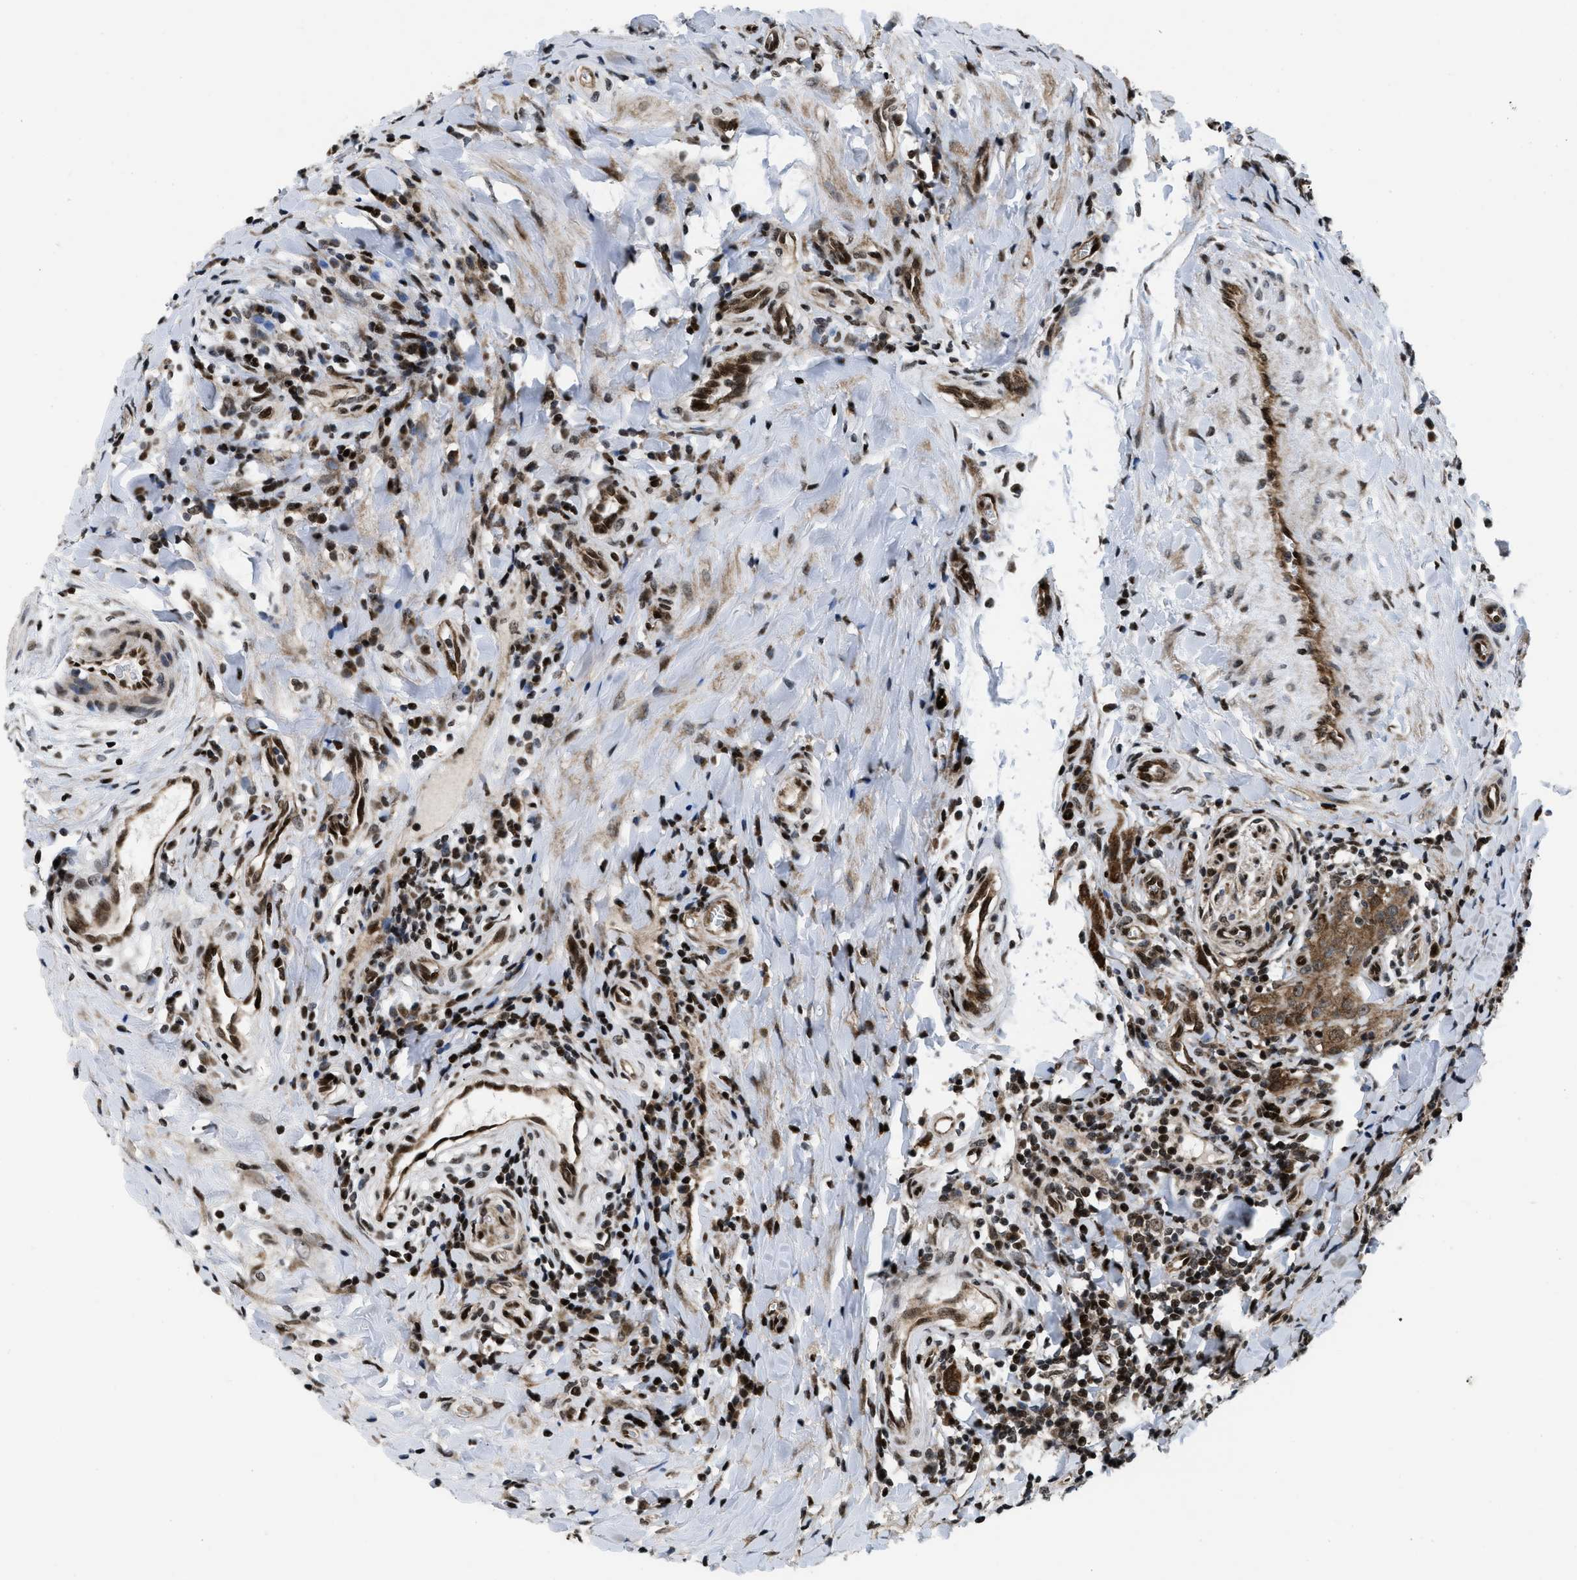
{"staining": {"intensity": "weak", "quantity": "<25%", "location": "cytoplasmic/membranous,nuclear"}, "tissue": "testis cancer", "cell_type": "Tumor cells", "image_type": "cancer", "snomed": [{"axis": "morphology", "description": "Seminoma, NOS"}, {"axis": "morphology", "description": "Carcinoma, Embryonal, NOS"}, {"axis": "topography", "description": "Testis"}], "caption": "High magnification brightfield microscopy of testis cancer (seminoma) stained with DAB (3,3'-diaminobenzidine) (brown) and counterstained with hematoxylin (blue): tumor cells show no significant expression.", "gene": "PPP2CB", "patient": {"sex": "male", "age": 36}}